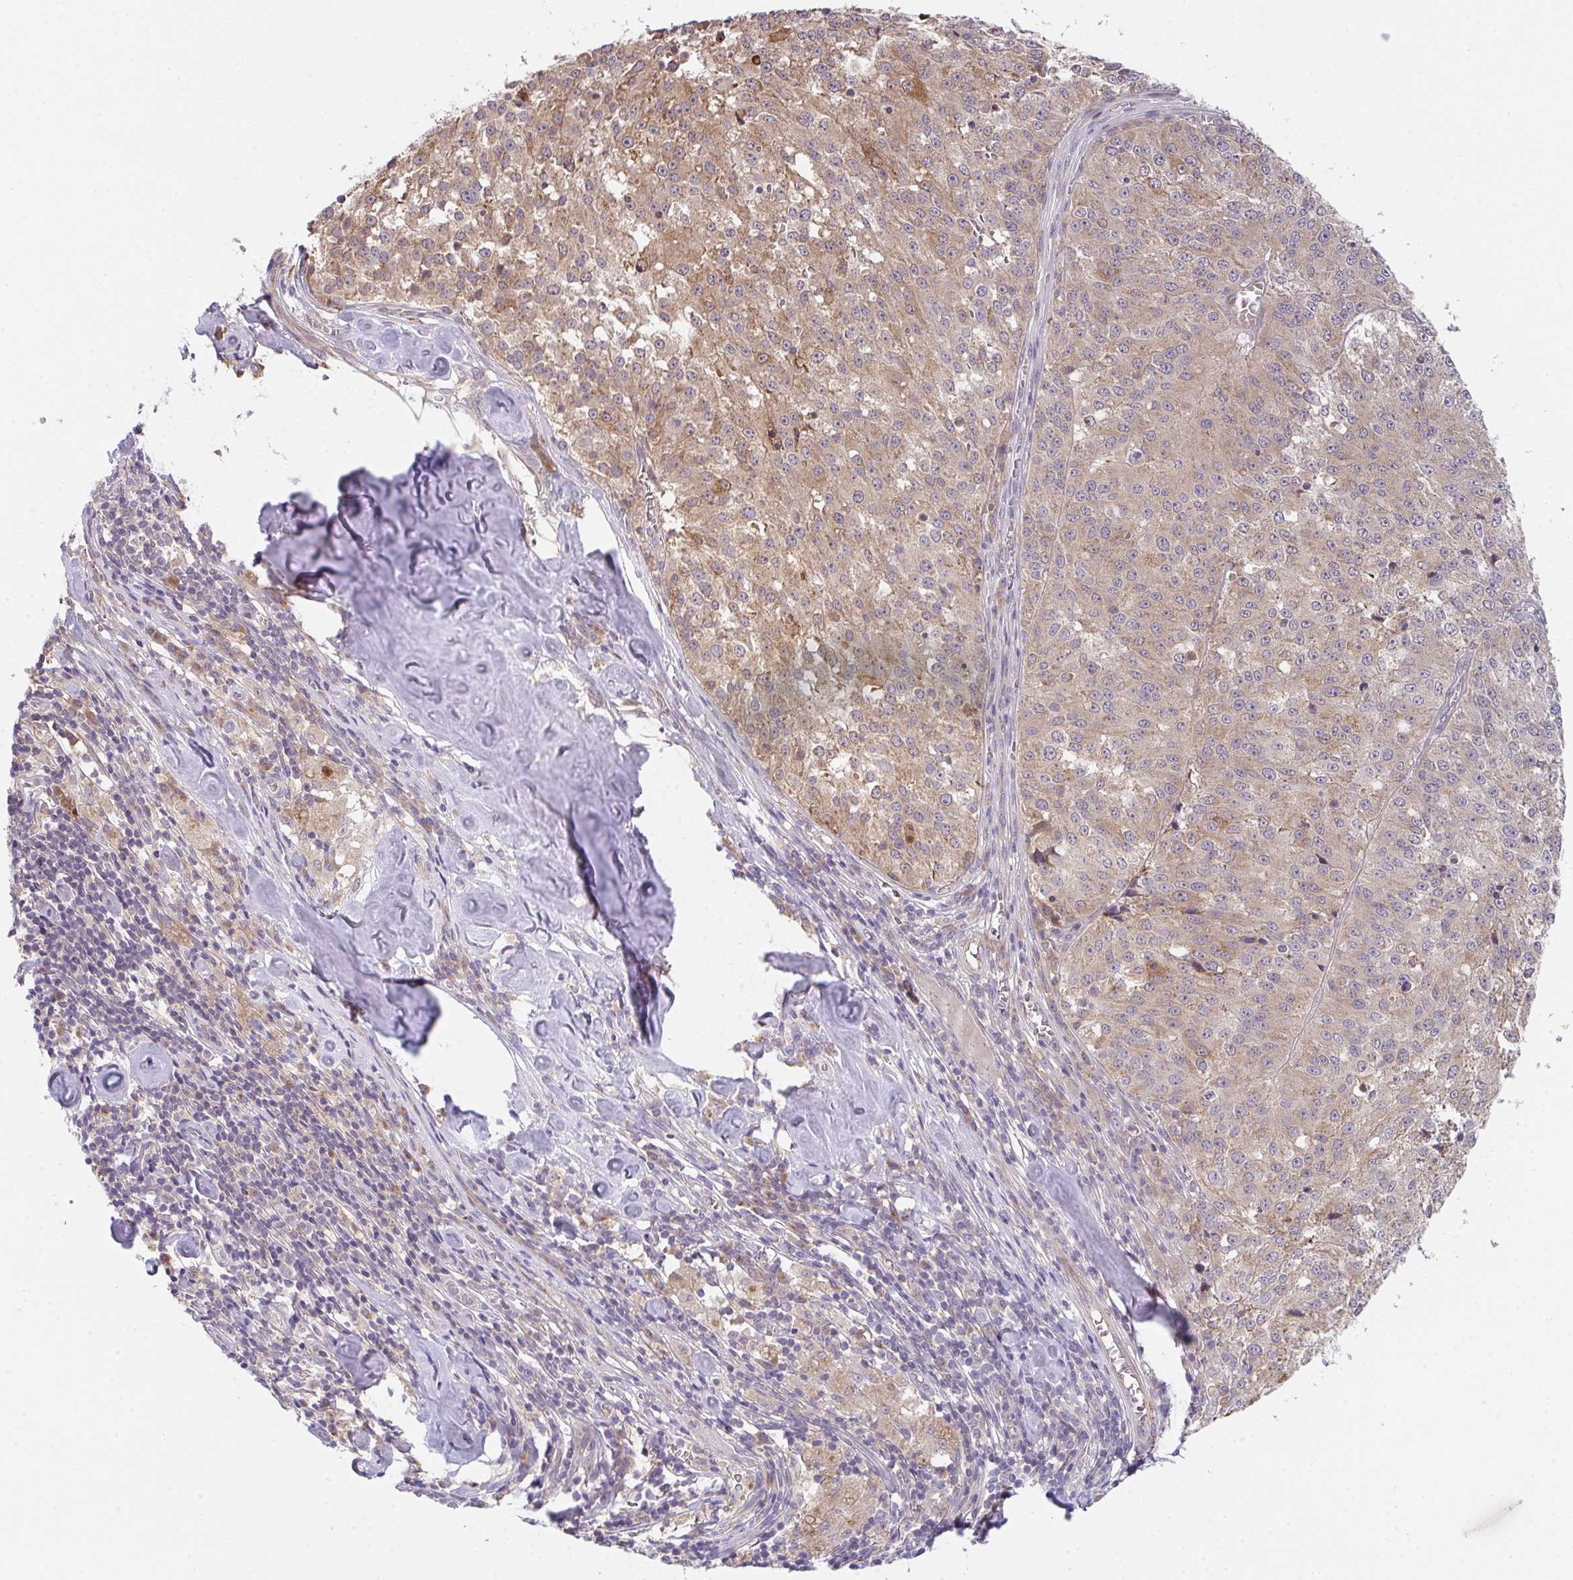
{"staining": {"intensity": "weak", "quantity": ">75%", "location": "cytoplasmic/membranous"}, "tissue": "melanoma", "cell_type": "Tumor cells", "image_type": "cancer", "snomed": [{"axis": "morphology", "description": "Malignant melanoma, Metastatic site"}, {"axis": "topography", "description": "Lymph node"}], "caption": "Immunohistochemistry of human malignant melanoma (metastatic site) demonstrates low levels of weak cytoplasmic/membranous positivity in approximately >75% of tumor cells. The protein of interest is shown in brown color, while the nuclei are stained blue.", "gene": "TSPAN31", "patient": {"sex": "female", "age": 64}}